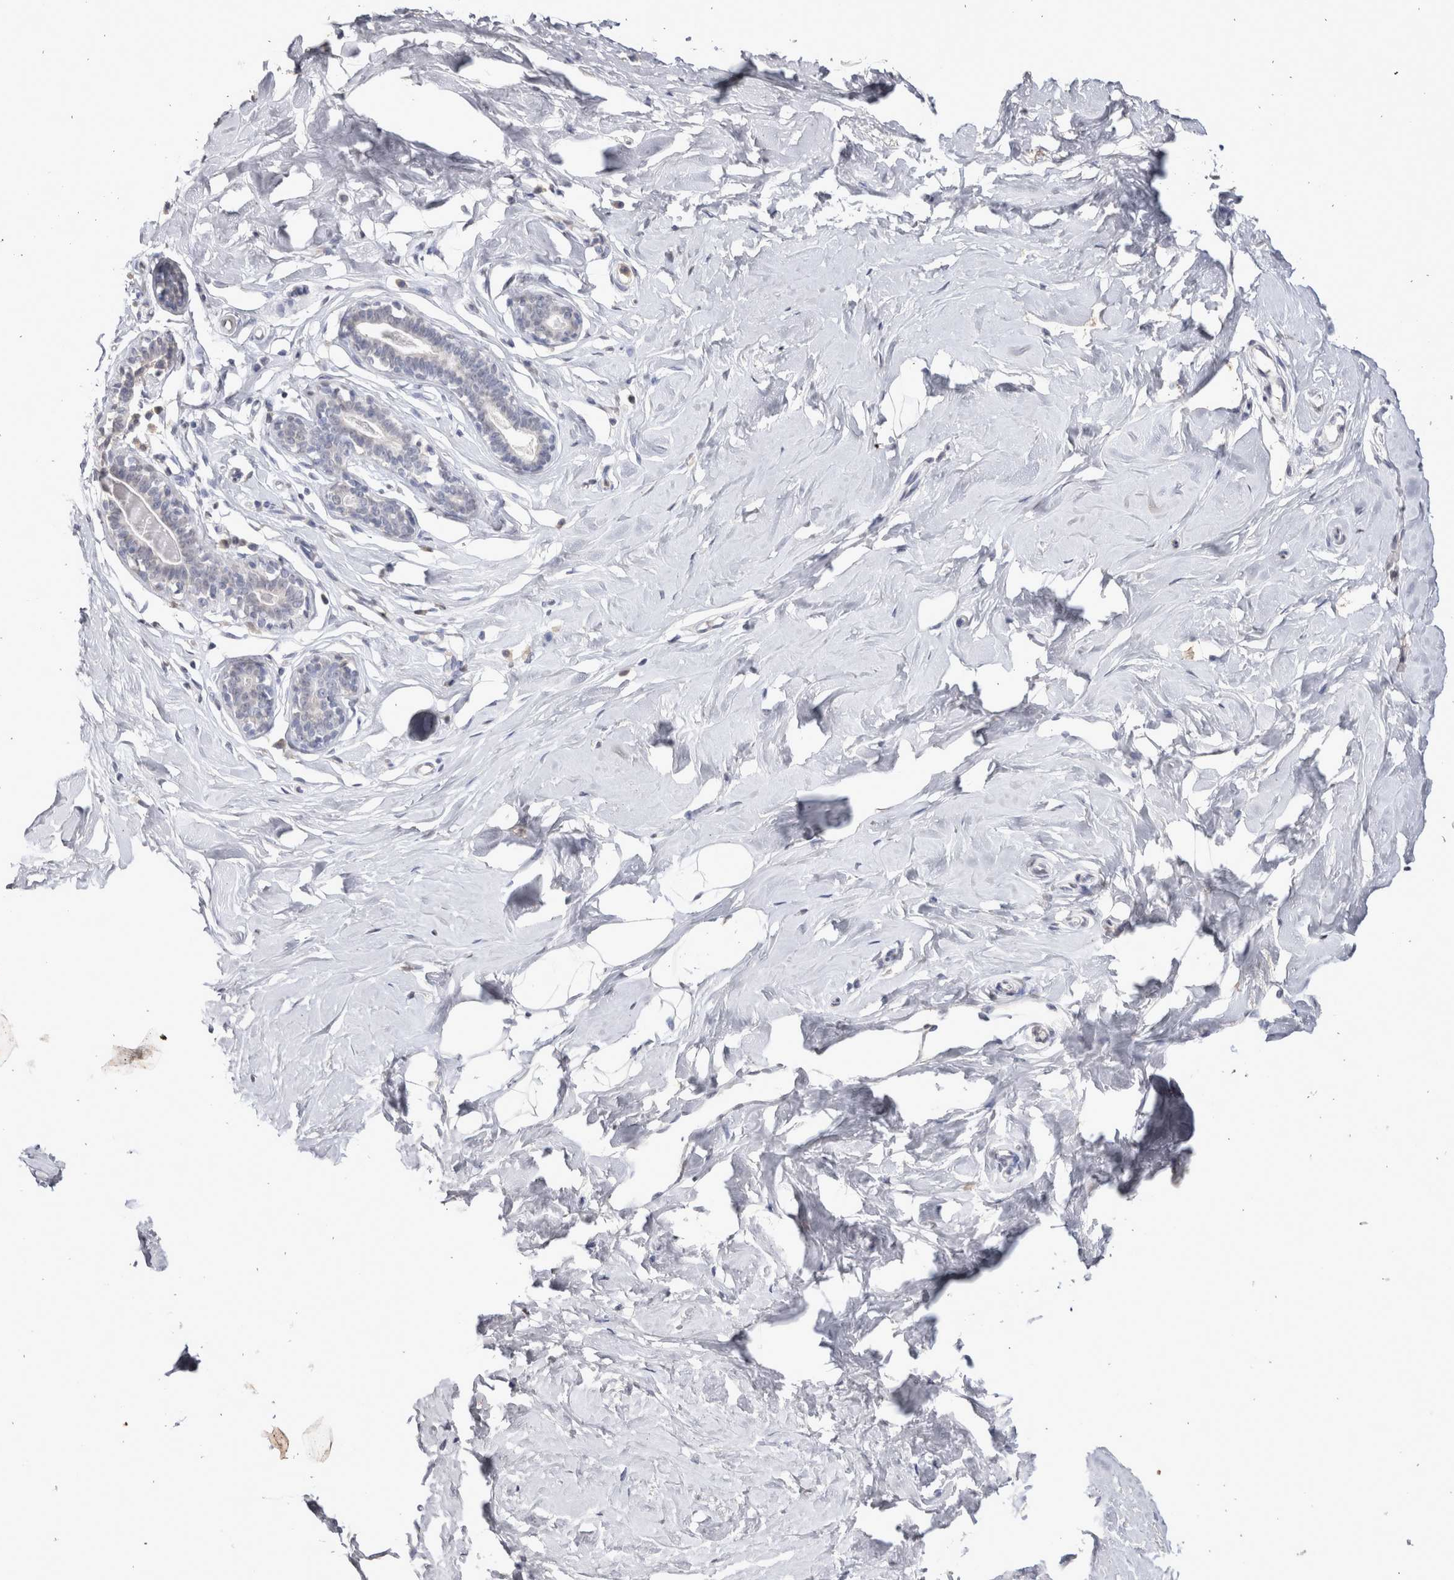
{"staining": {"intensity": "negative", "quantity": "none", "location": "none"}, "tissue": "breast", "cell_type": "Adipocytes", "image_type": "normal", "snomed": [{"axis": "morphology", "description": "Normal tissue, NOS"}, {"axis": "topography", "description": "Breast"}], "caption": "Adipocytes show no significant protein expression in normal breast.", "gene": "LGALS2", "patient": {"sex": "female", "age": 23}}